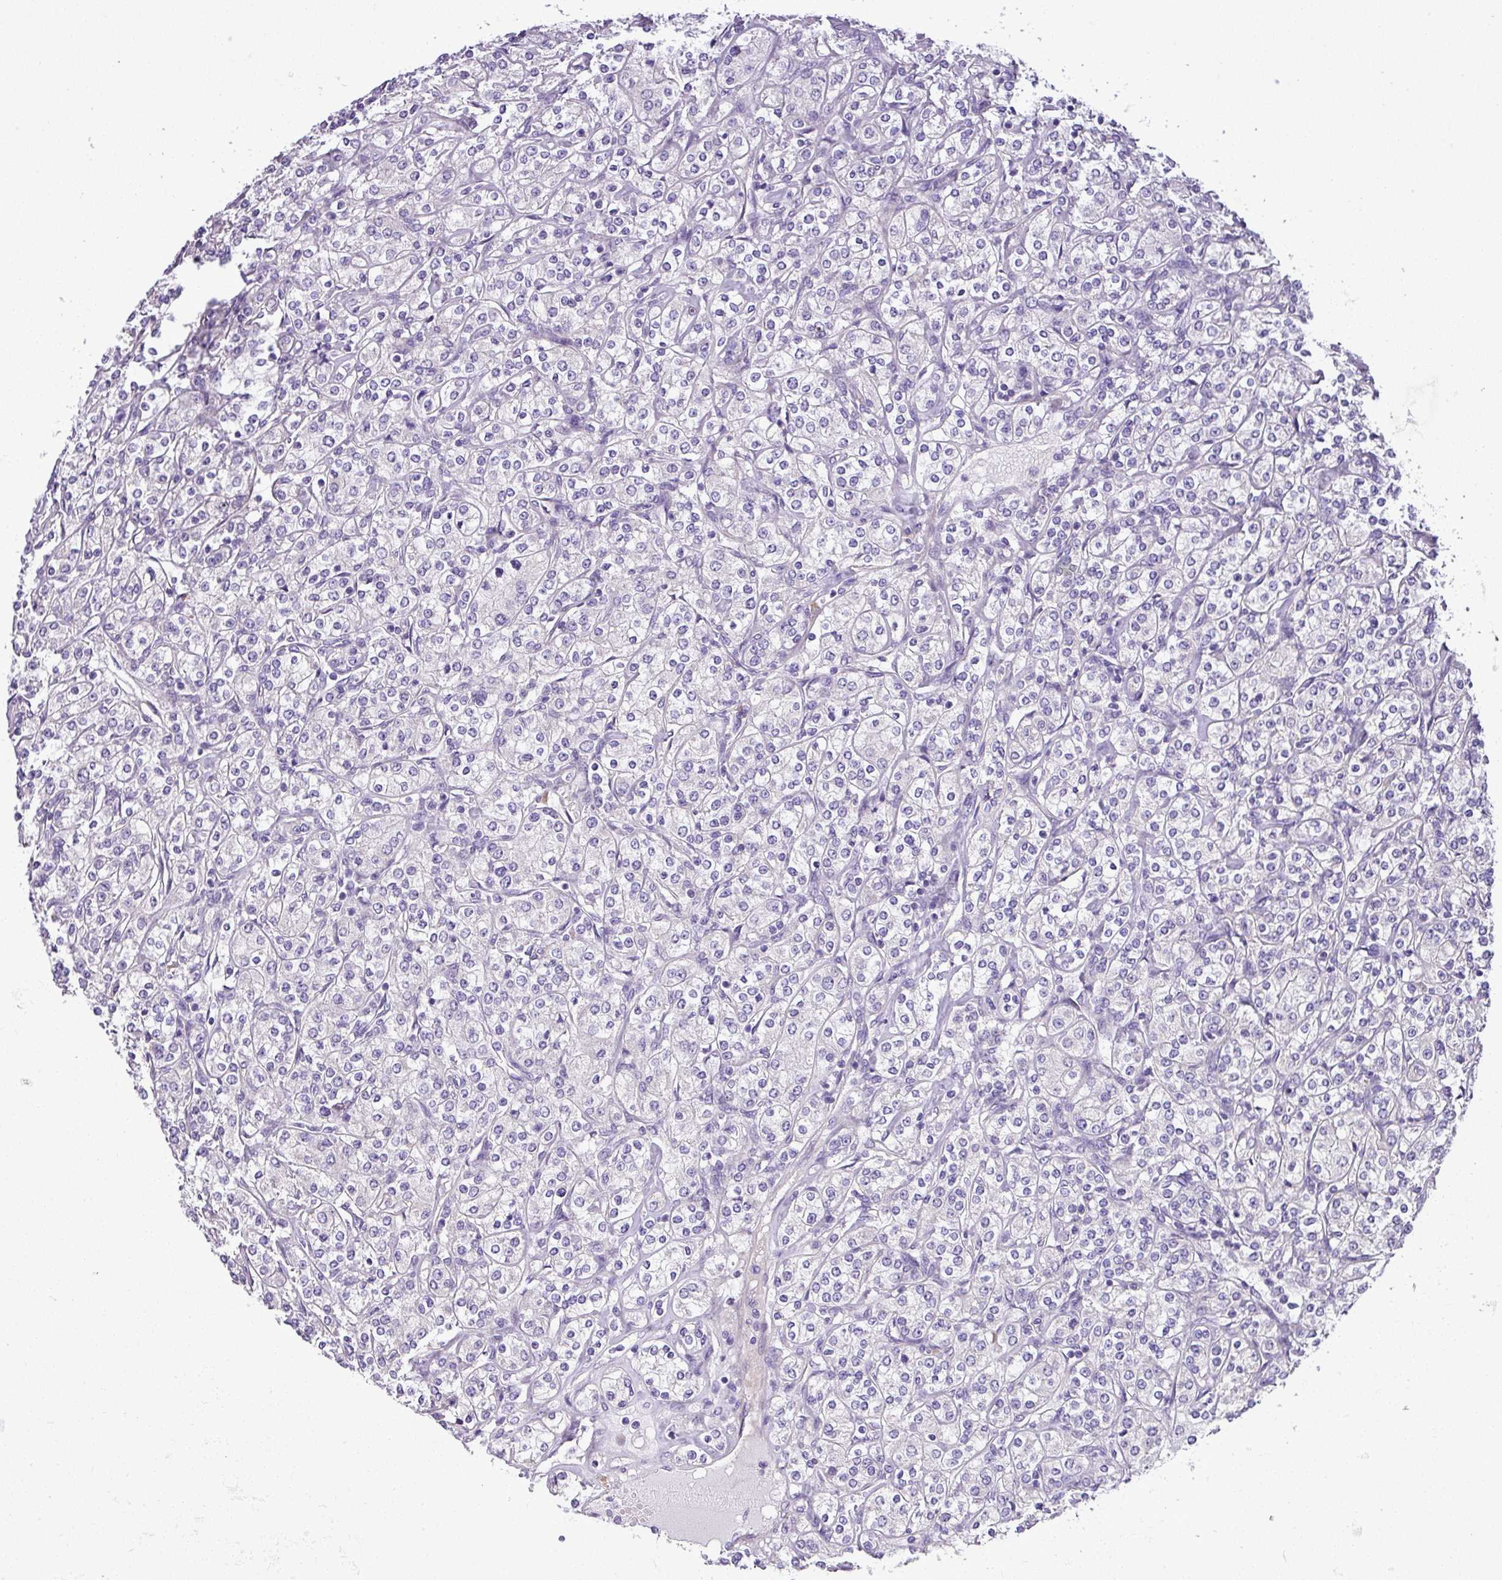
{"staining": {"intensity": "negative", "quantity": "none", "location": "none"}, "tissue": "renal cancer", "cell_type": "Tumor cells", "image_type": "cancer", "snomed": [{"axis": "morphology", "description": "Adenocarcinoma, NOS"}, {"axis": "topography", "description": "Kidney"}], "caption": "Tumor cells are negative for brown protein staining in renal adenocarcinoma. Nuclei are stained in blue.", "gene": "MOCS3", "patient": {"sex": "male", "age": 77}}